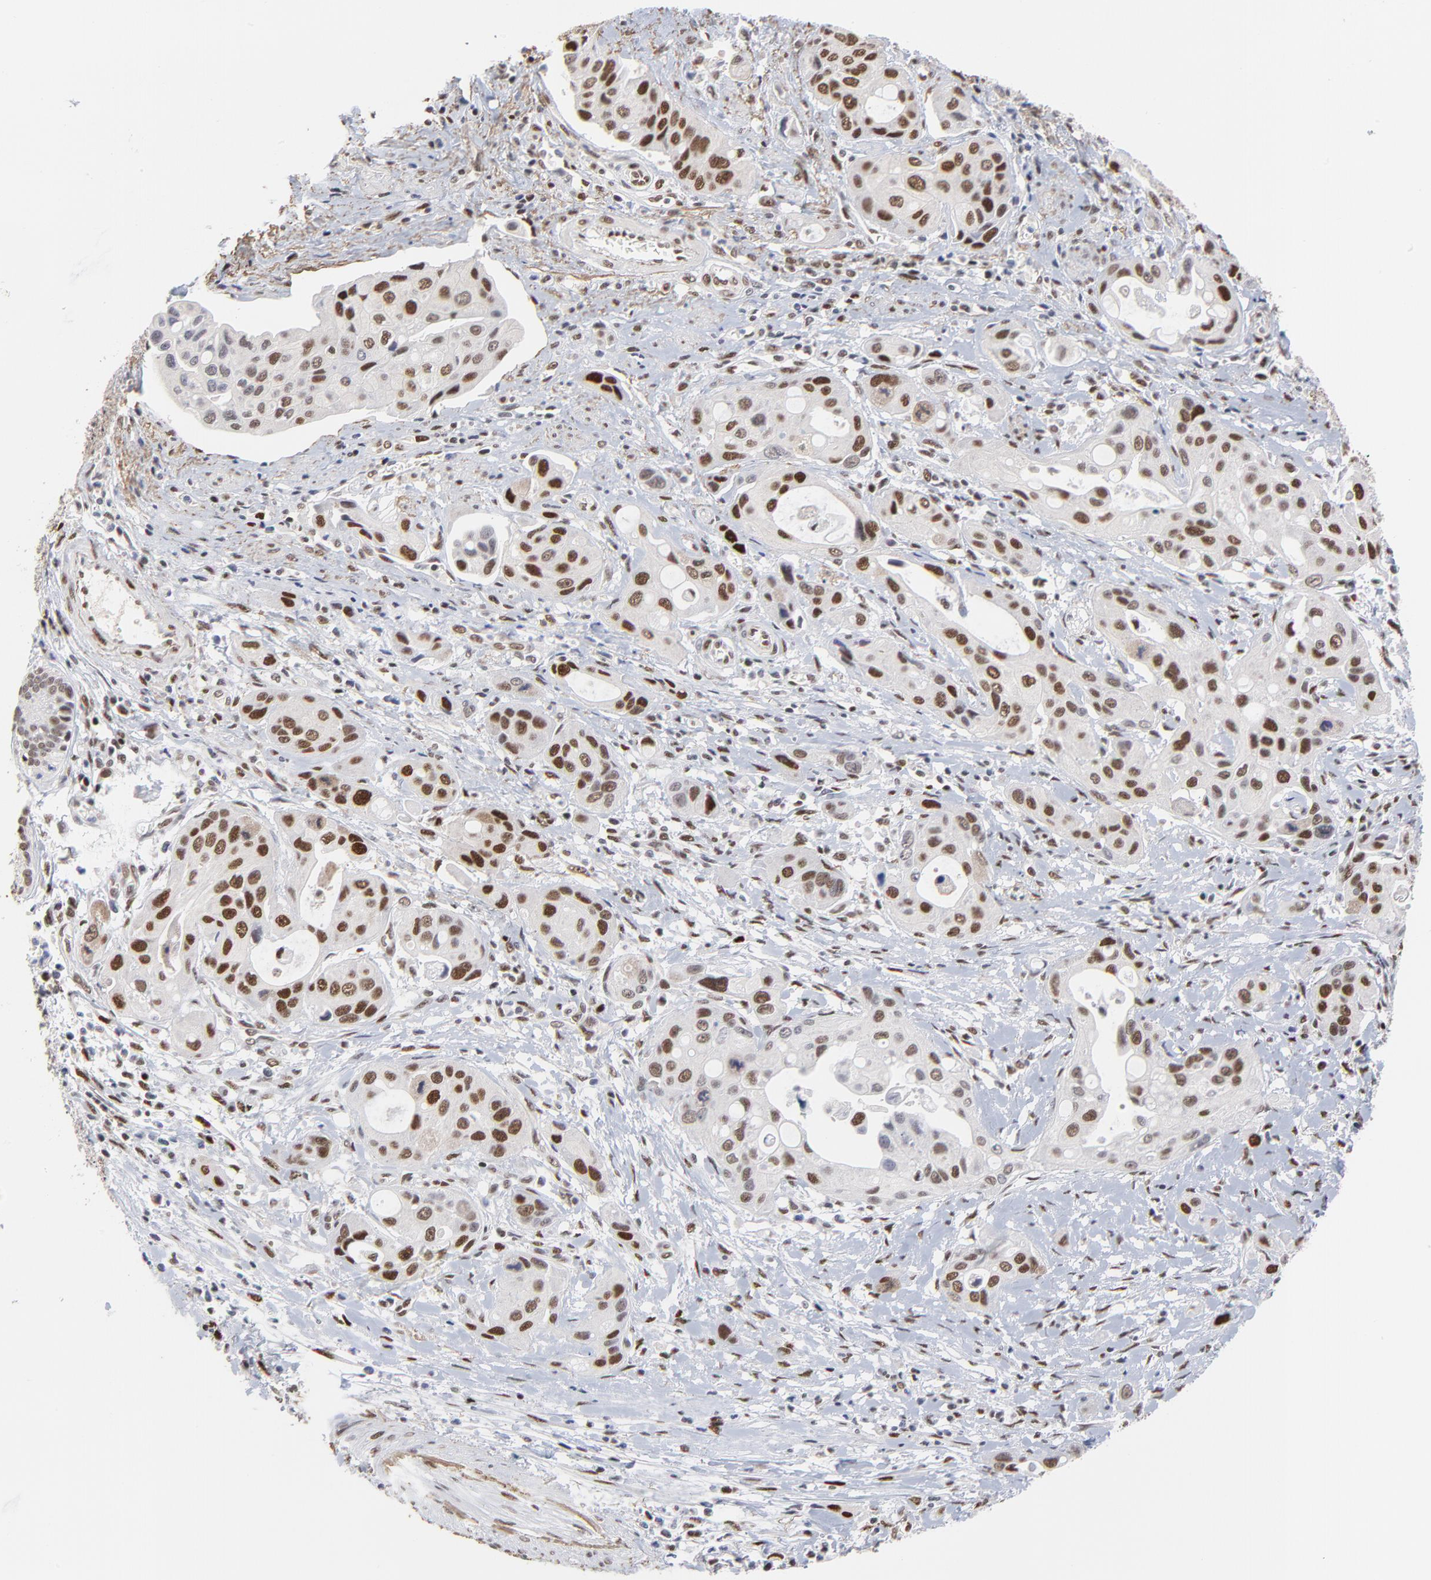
{"staining": {"intensity": "strong", "quantity": ">75%", "location": "nuclear"}, "tissue": "pancreatic cancer", "cell_type": "Tumor cells", "image_type": "cancer", "snomed": [{"axis": "morphology", "description": "Adenocarcinoma, NOS"}, {"axis": "topography", "description": "Pancreas"}], "caption": "An image showing strong nuclear staining in about >75% of tumor cells in pancreatic adenocarcinoma, as visualized by brown immunohistochemical staining.", "gene": "OGFOD1", "patient": {"sex": "female", "age": 60}}